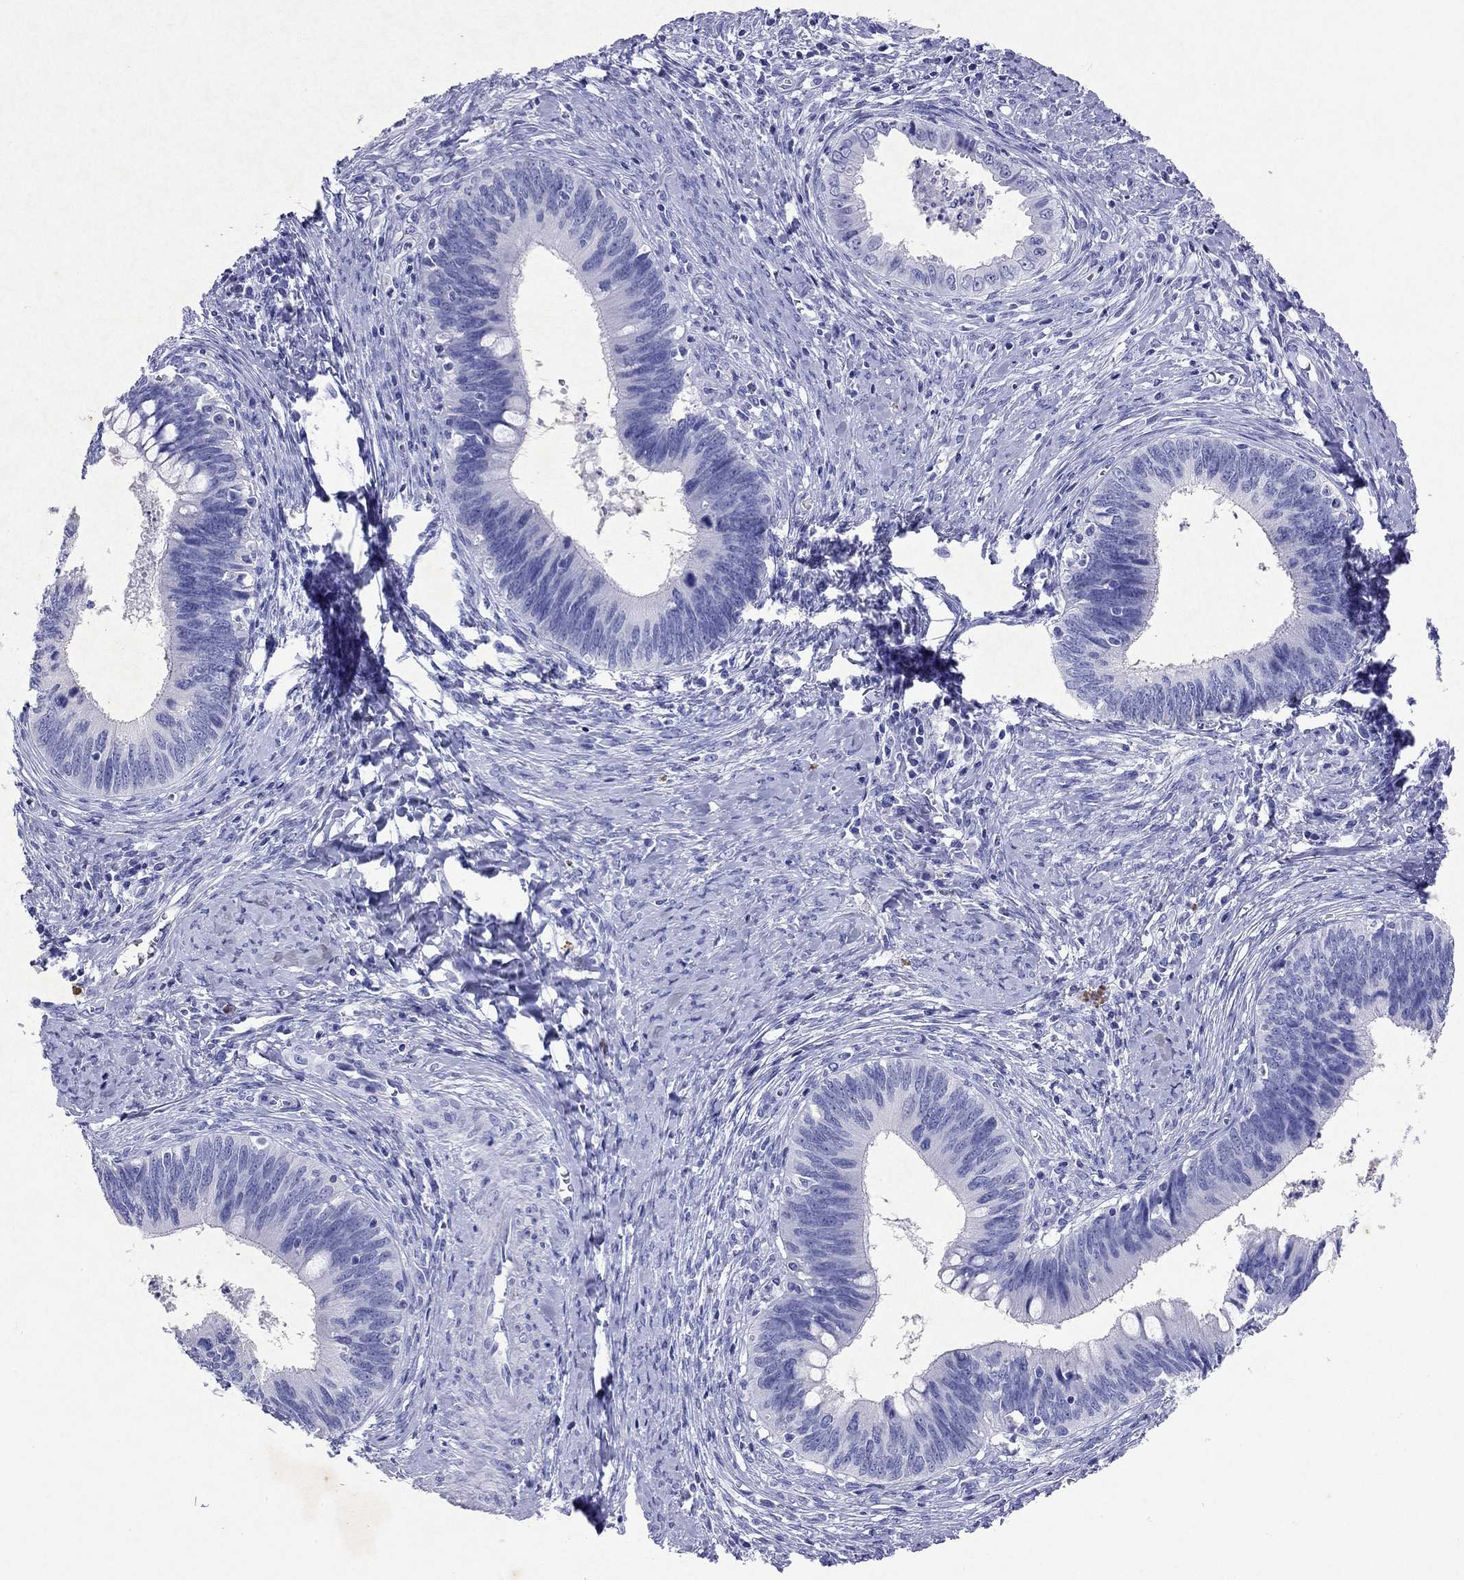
{"staining": {"intensity": "negative", "quantity": "none", "location": "none"}, "tissue": "cervical cancer", "cell_type": "Tumor cells", "image_type": "cancer", "snomed": [{"axis": "morphology", "description": "Adenocarcinoma, NOS"}, {"axis": "topography", "description": "Cervix"}], "caption": "Cervical cancer stained for a protein using immunohistochemistry demonstrates no staining tumor cells.", "gene": "ARMC12", "patient": {"sex": "female", "age": 42}}